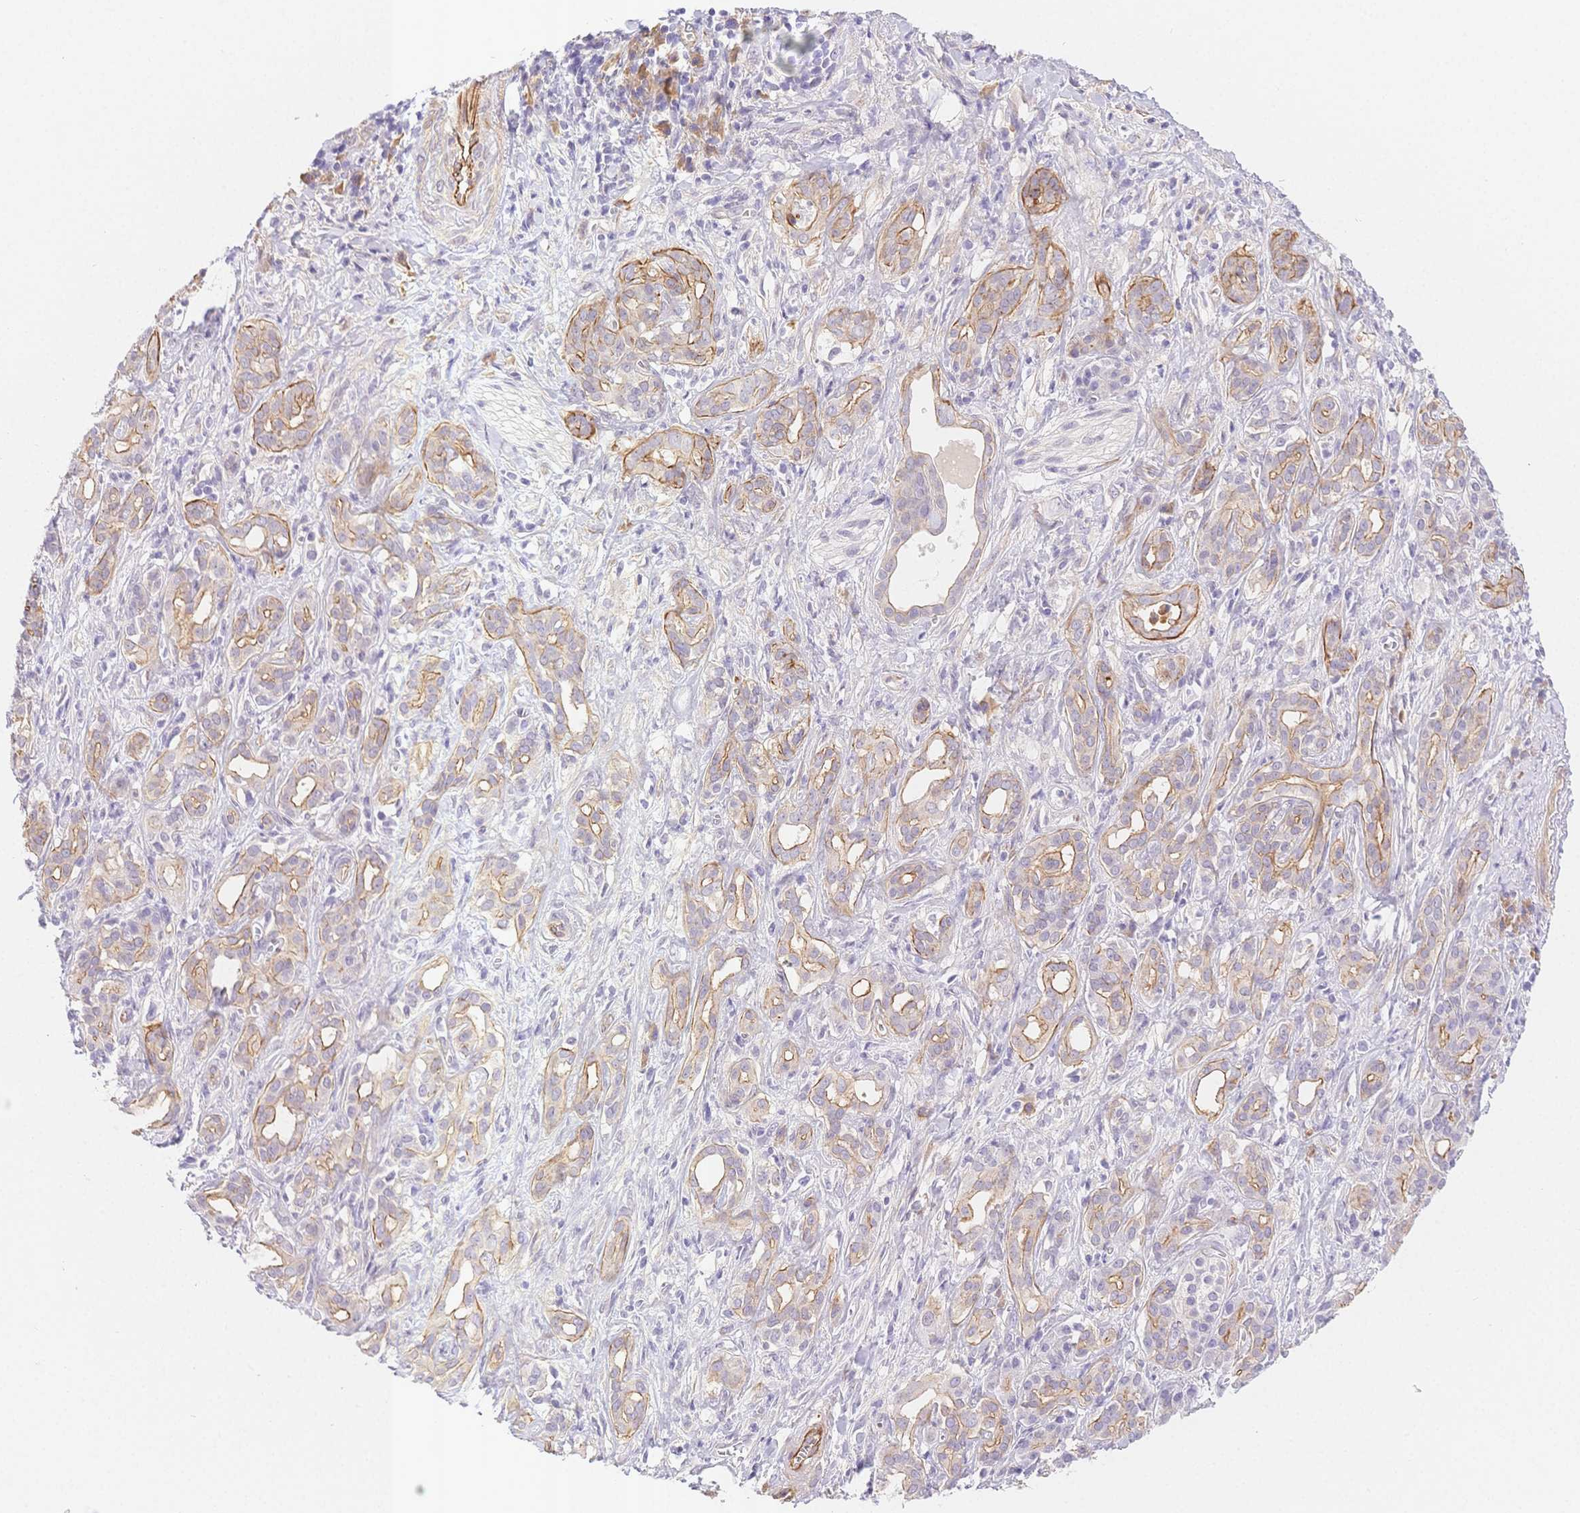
{"staining": {"intensity": "moderate", "quantity": "25%-75%", "location": "cytoplasmic/membranous"}, "tissue": "pancreatic cancer", "cell_type": "Tumor cells", "image_type": "cancer", "snomed": [{"axis": "morphology", "description": "Adenocarcinoma, NOS"}, {"axis": "topography", "description": "Pancreas"}], "caption": "IHC staining of adenocarcinoma (pancreatic), which reveals medium levels of moderate cytoplasmic/membranous positivity in approximately 25%-75% of tumor cells indicating moderate cytoplasmic/membranous protein positivity. The staining was performed using DAB (brown) for protein detection and nuclei were counterstained in hematoxylin (blue).", "gene": "CSN1S1", "patient": {"sex": "male", "age": 61}}